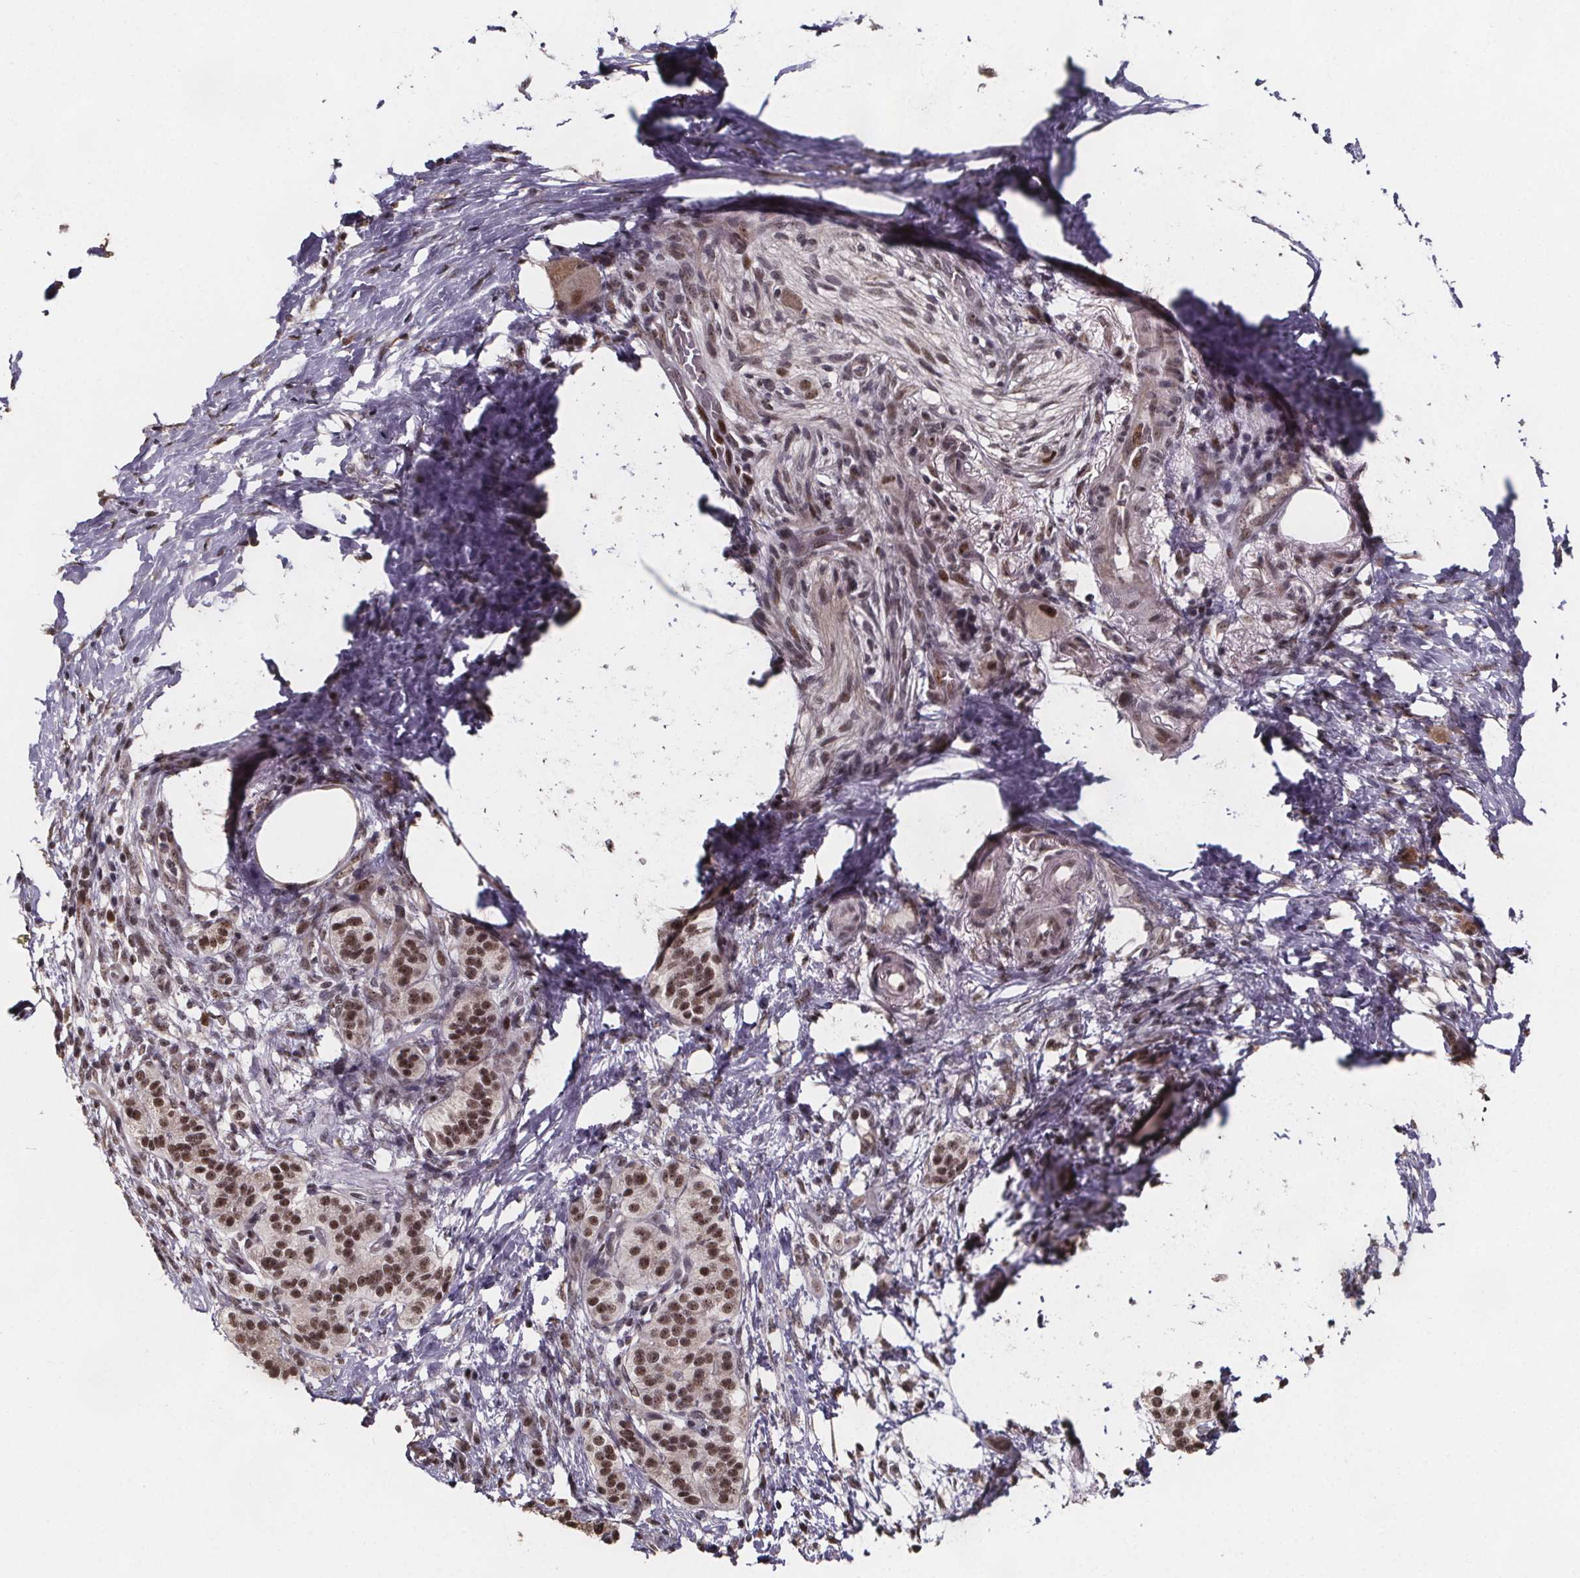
{"staining": {"intensity": "moderate", "quantity": ">75%", "location": "nuclear"}, "tissue": "pancreatic cancer", "cell_type": "Tumor cells", "image_type": "cancer", "snomed": [{"axis": "morphology", "description": "Adenocarcinoma, NOS"}, {"axis": "topography", "description": "Pancreas"}], "caption": "Human pancreatic cancer (adenocarcinoma) stained for a protein (brown) exhibits moderate nuclear positive expression in approximately >75% of tumor cells.", "gene": "U2SURP", "patient": {"sex": "female", "age": 72}}